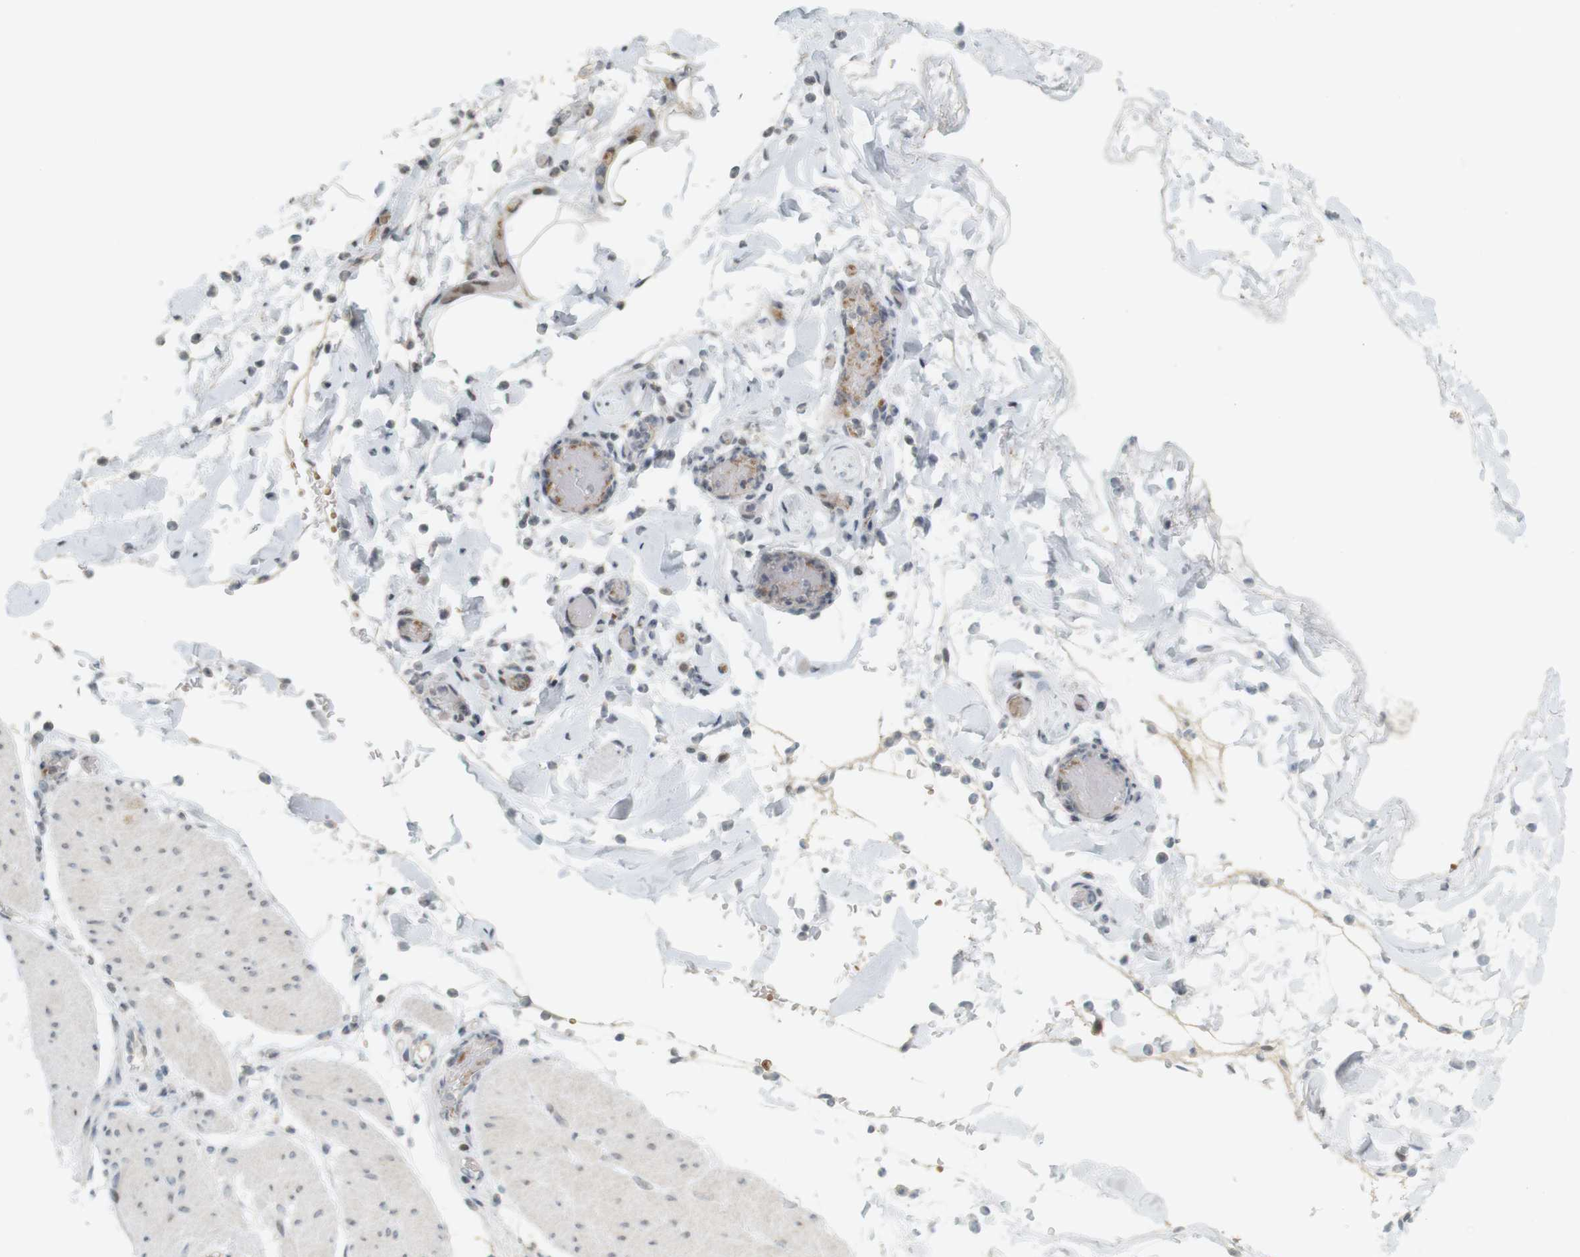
{"staining": {"intensity": "negative", "quantity": "none", "location": "none"}, "tissue": "smooth muscle", "cell_type": "Smooth muscle cells", "image_type": "normal", "snomed": [{"axis": "morphology", "description": "Normal tissue, NOS"}, {"axis": "topography", "description": "Smooth muscle"}, {"axis": "topography", "description": "Colon"}], "caption": "DAB immunohistochemical staining of benign human smooth muscle shows no significant expression in smooth muscle cells.", "gene": "DMC1", "patient": {"sex": "male", "age": 67}}